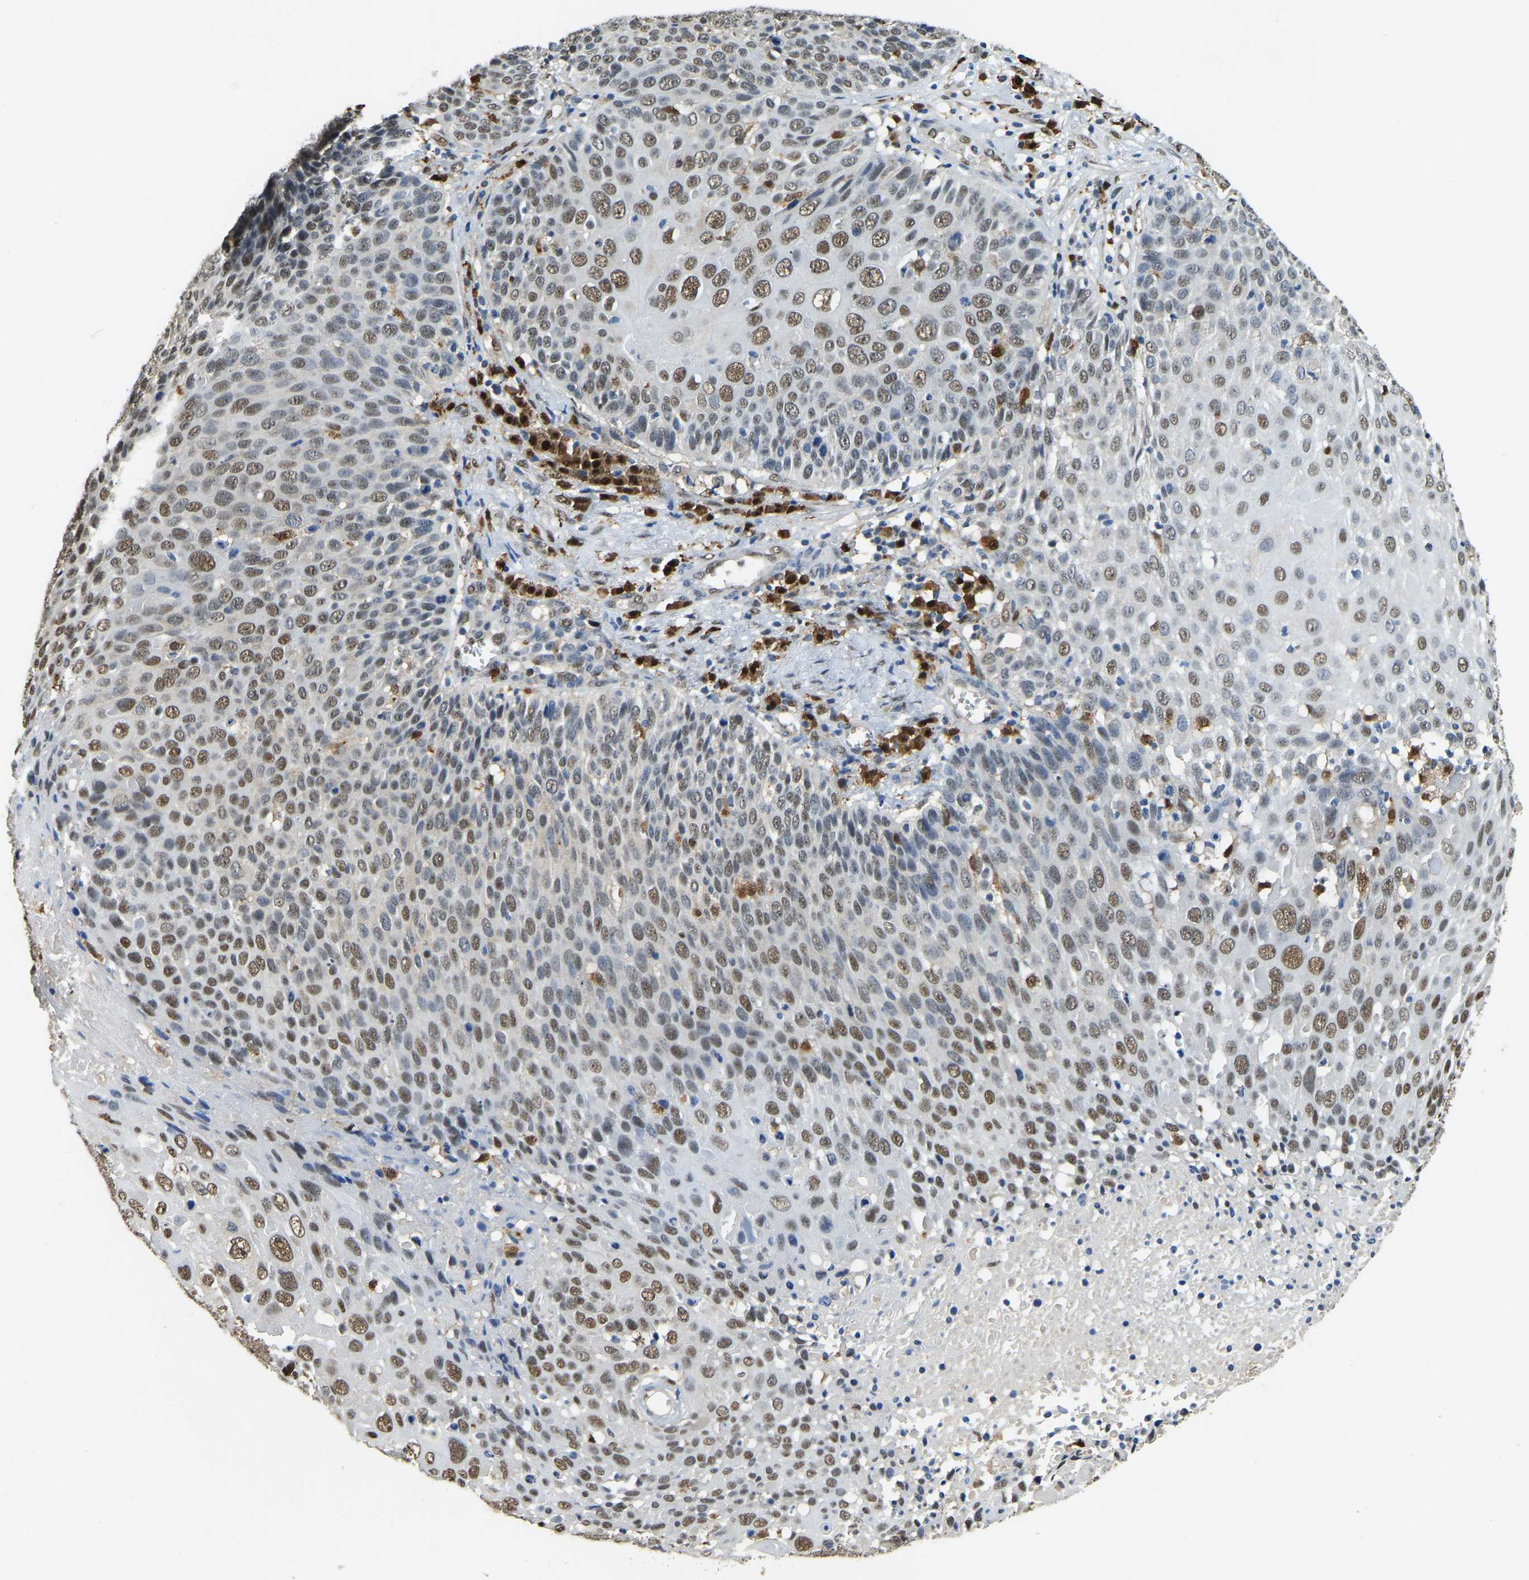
{"staining": {"intensity": "moderate", "quantity": ">75%", "location": "nuclear"}, "tissue": "cervical cancer", "cell_type": "Tumor cells", "image_type": "cancer", "snomed": [{"axis": "morphology", "description": "Squamous cell carcinoma, NOS"}, {"axis": "topography", "description": "Cervix"}], "caption": "Squamous cell carcinoma (cervical) stained with DAB (3,3'-diaminobenzidine) IHC shows medium levels of moderate nuclear positivity in about >75% of tumor cells.", "gene": "NANS", "patient": {"sex": "female", "age": 74}}